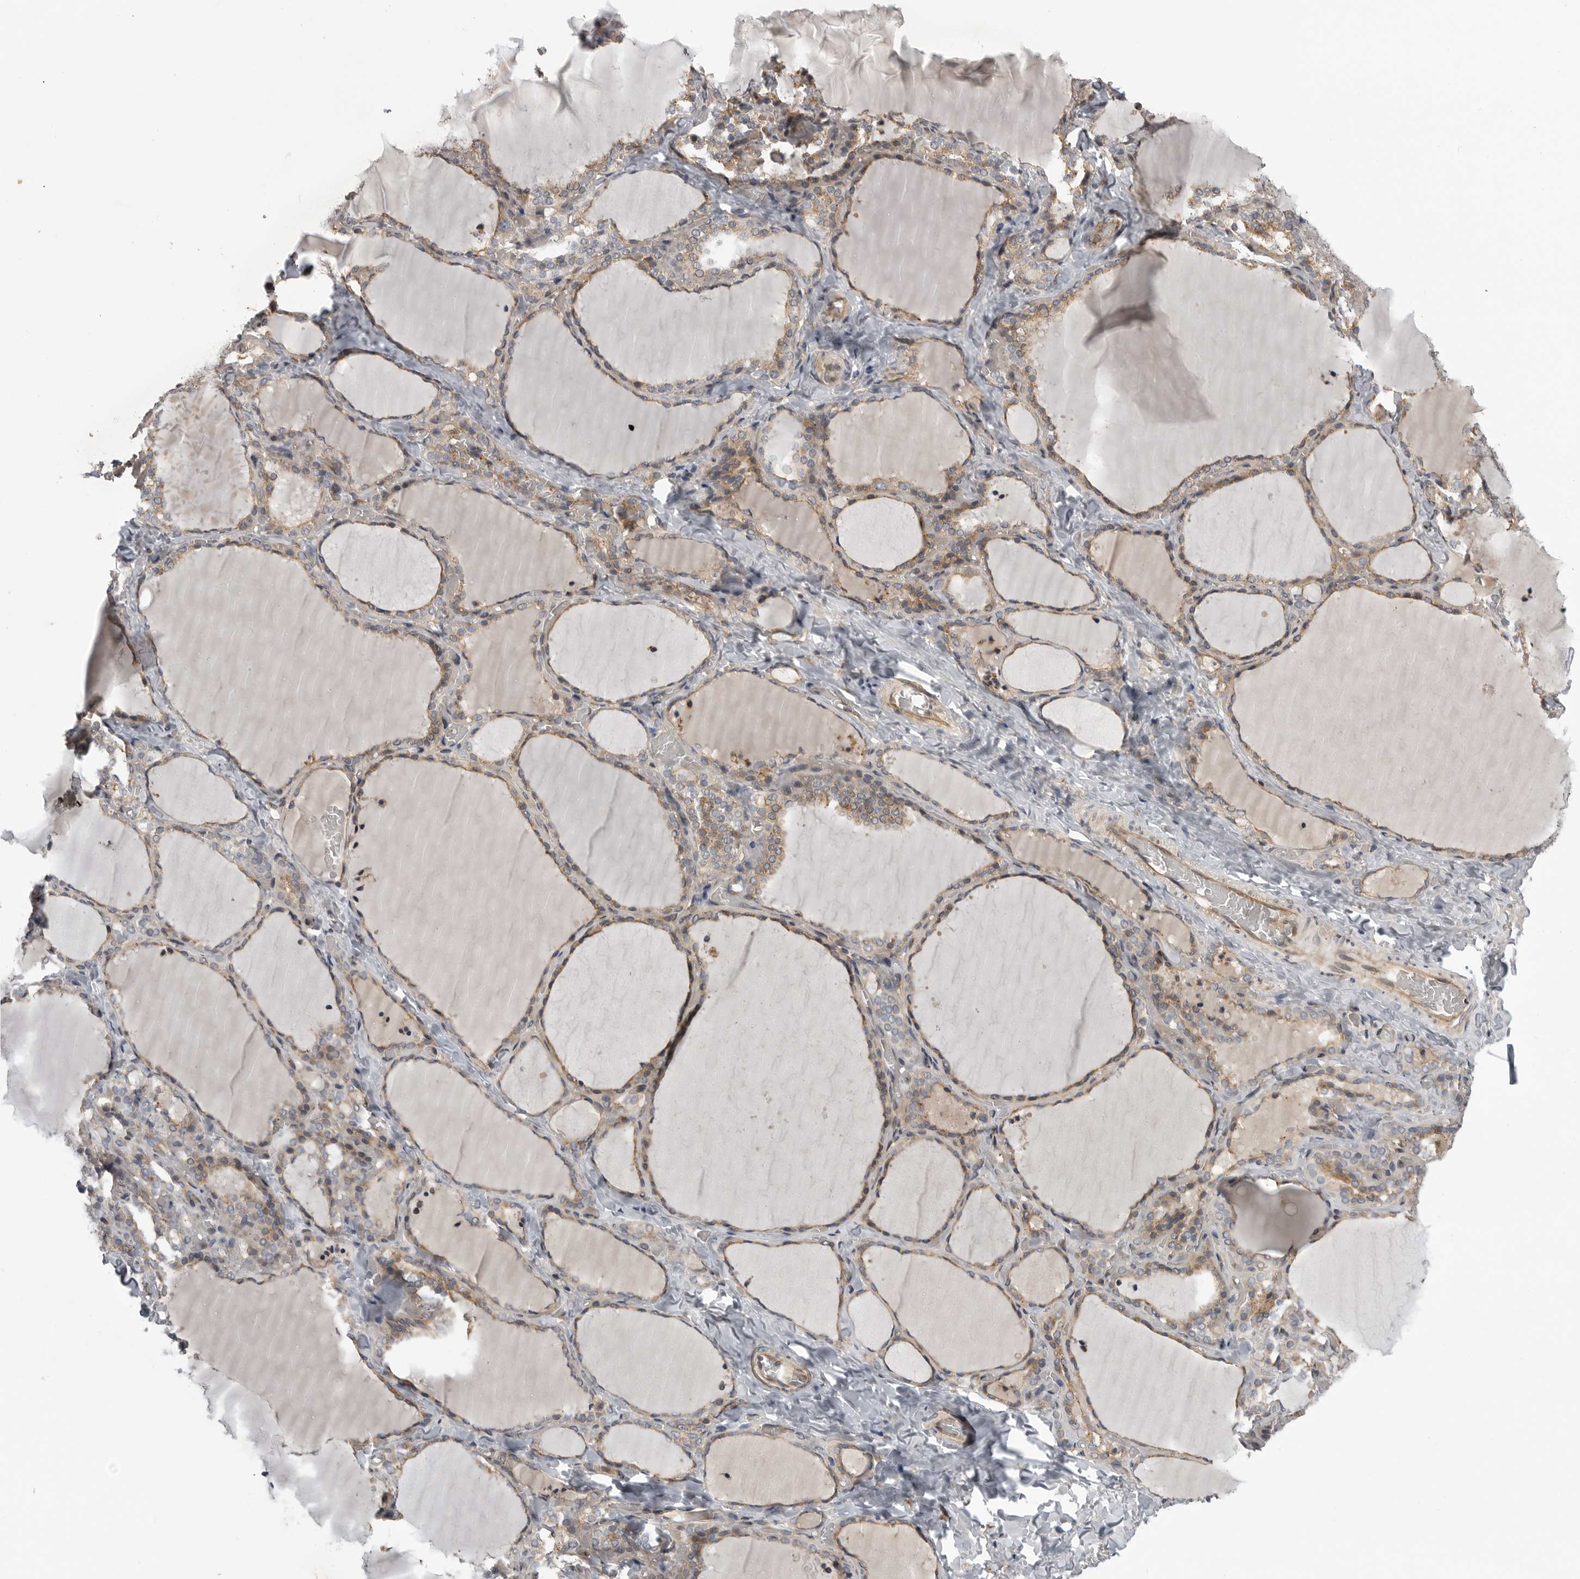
{"staining": {"intensity": "moderate", "quantity": ">75%", "location": "cytoplasmic/membranous"}, "tissue": "thyroid gland", "cell_type": "Glandular cells", "image_type": "normal", "snomed": [{"axis": "morphology", "description": "Normal tissue, NOS"}, {"axis": "topography", "description": "Thyroid gland"}], "caption": "Thyroid gland was stained to show a protein in brown. There is medium levels of moderate cytoplasmic/membranous expression in about >75% of glandular cells. The protein of interest is shown in brown color, while the nuclei are stained blue.", "gene": "LRRC45", "patient": {"sex": "female", "age": 22}}